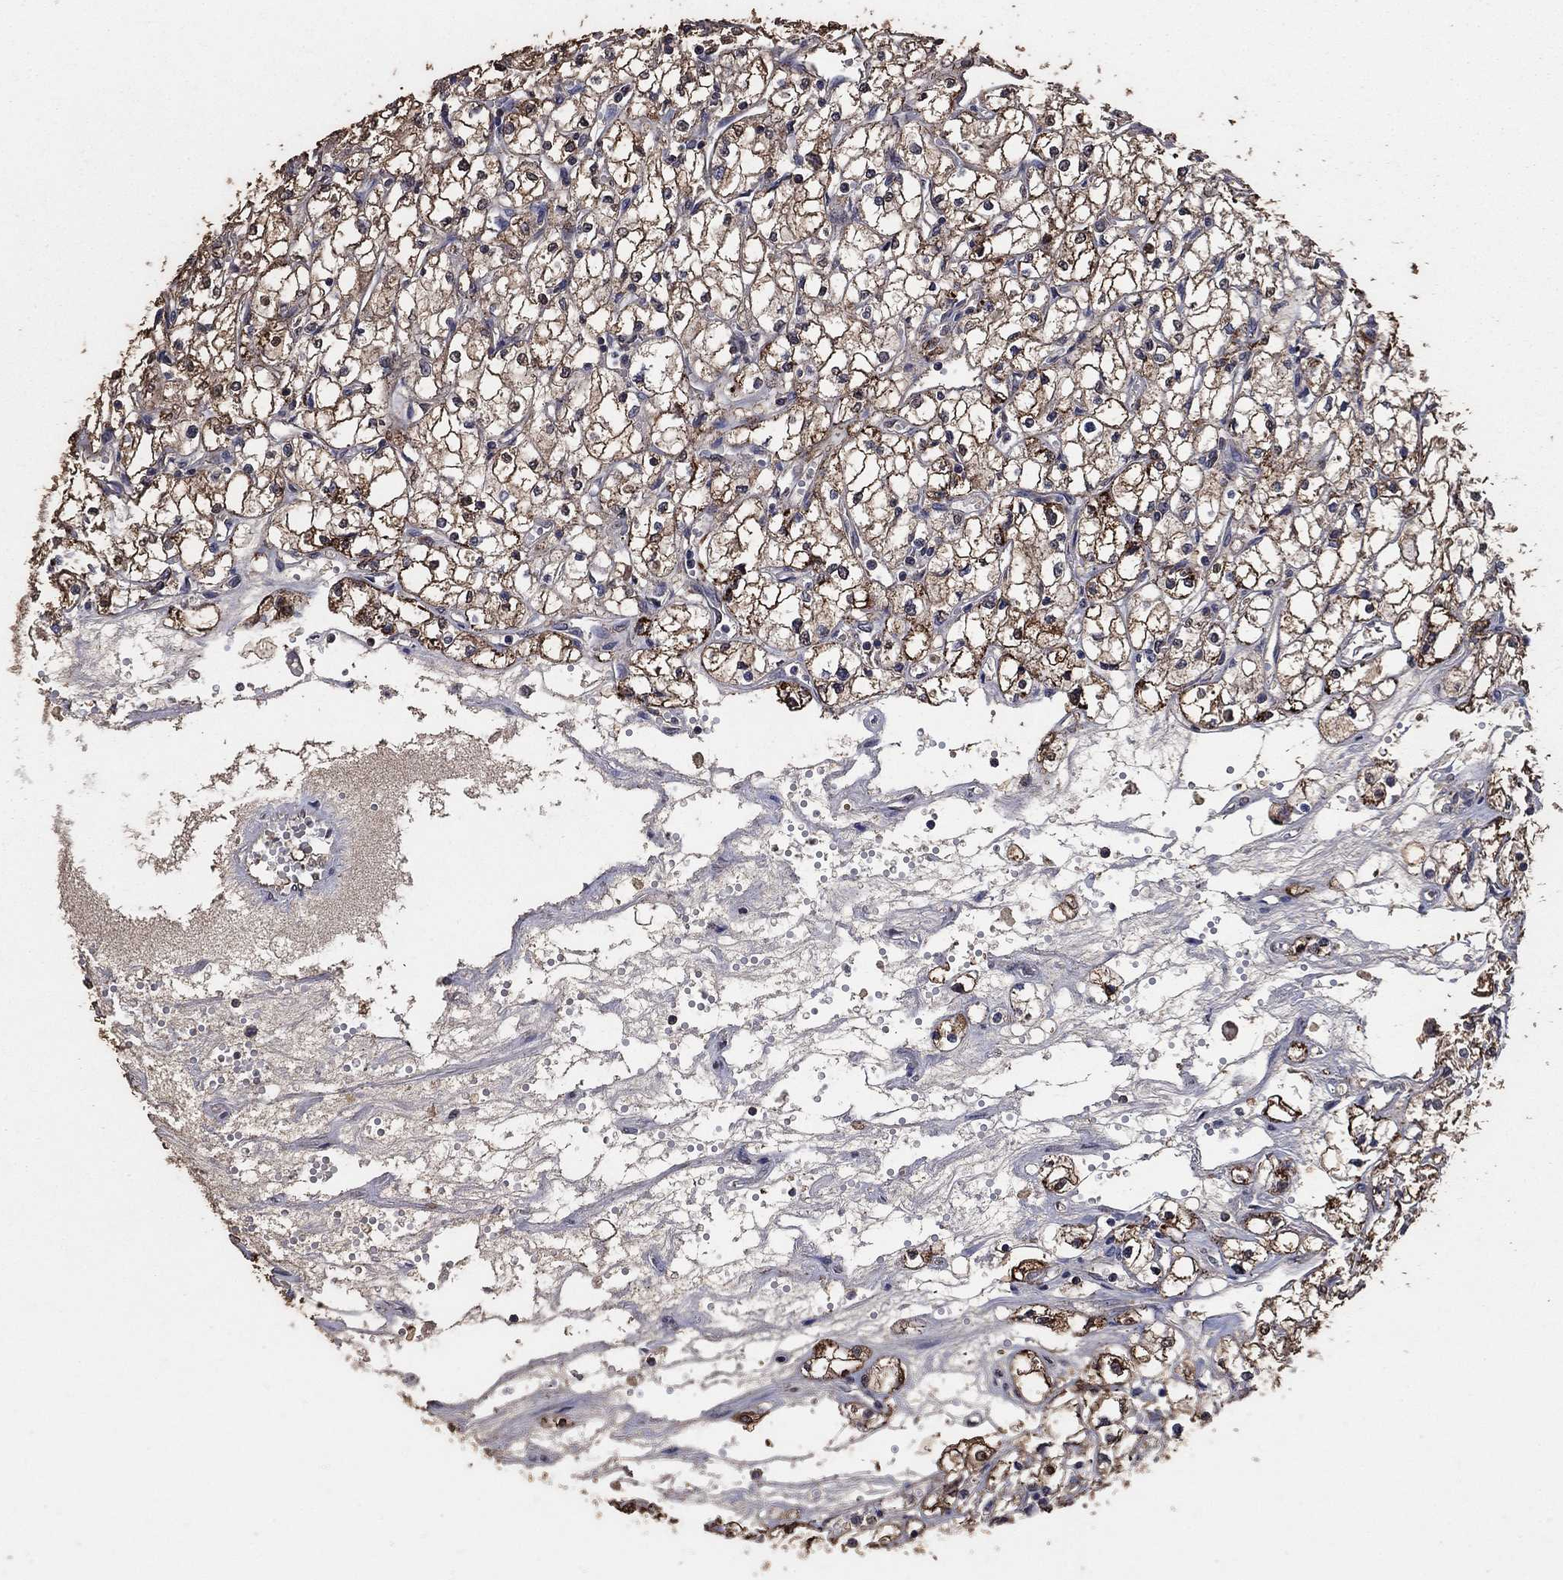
{"staining": {"intensity": "strong", "quantity": "25%-75%", "location": "cytoplasmic/membranous"}, "tissue": "renal cancer", "cell_type": "Tumor cells", "image_type": "cancer", "snomed": [{"axis": "morphology", "description": "Adenocarcinoma, NOS"}, {"axis": "topography", "description": "Kidney"}], "caption": "Renal adenocarcinoma stained with immunohistochemistry reveals strong cytoplasmic/membranous expression in about 25%-75% of tumor cells.", "gene": "MRPS24", "patient": {"sex": "male", "age": 67}}